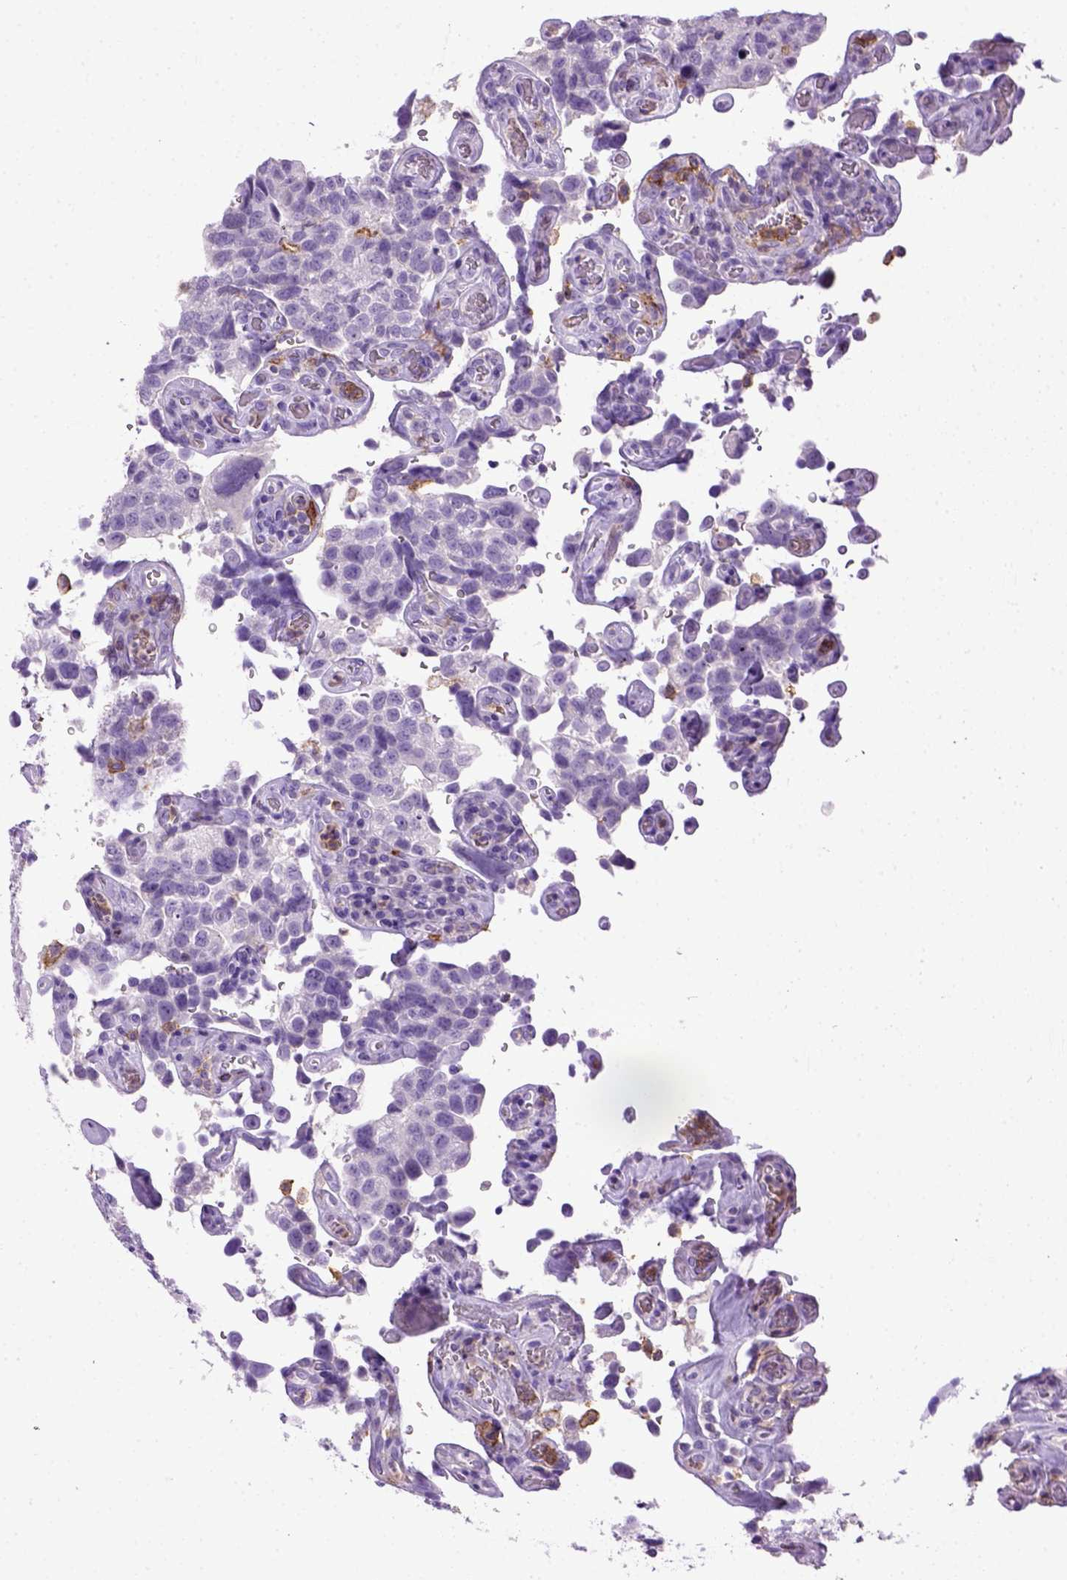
{"staining": {"intensity": "negative", "quantity": "none", "location": "none"}, "tissue": "urothelial cancer", "cell_type": "Tumor cells", "image_type": "cancer", "snomed": [{"axis": "morphology", "description": "Urothelial carcinoma, High grade"}, {"axis": "topography", "description": "Urinary bladder"}], "caption": "Human urothelial cancer stained for a protein using IHC displays no expression in tumor cells.", "gene": "ITGAX", "patient": {"sex": "female", "age": 58}}